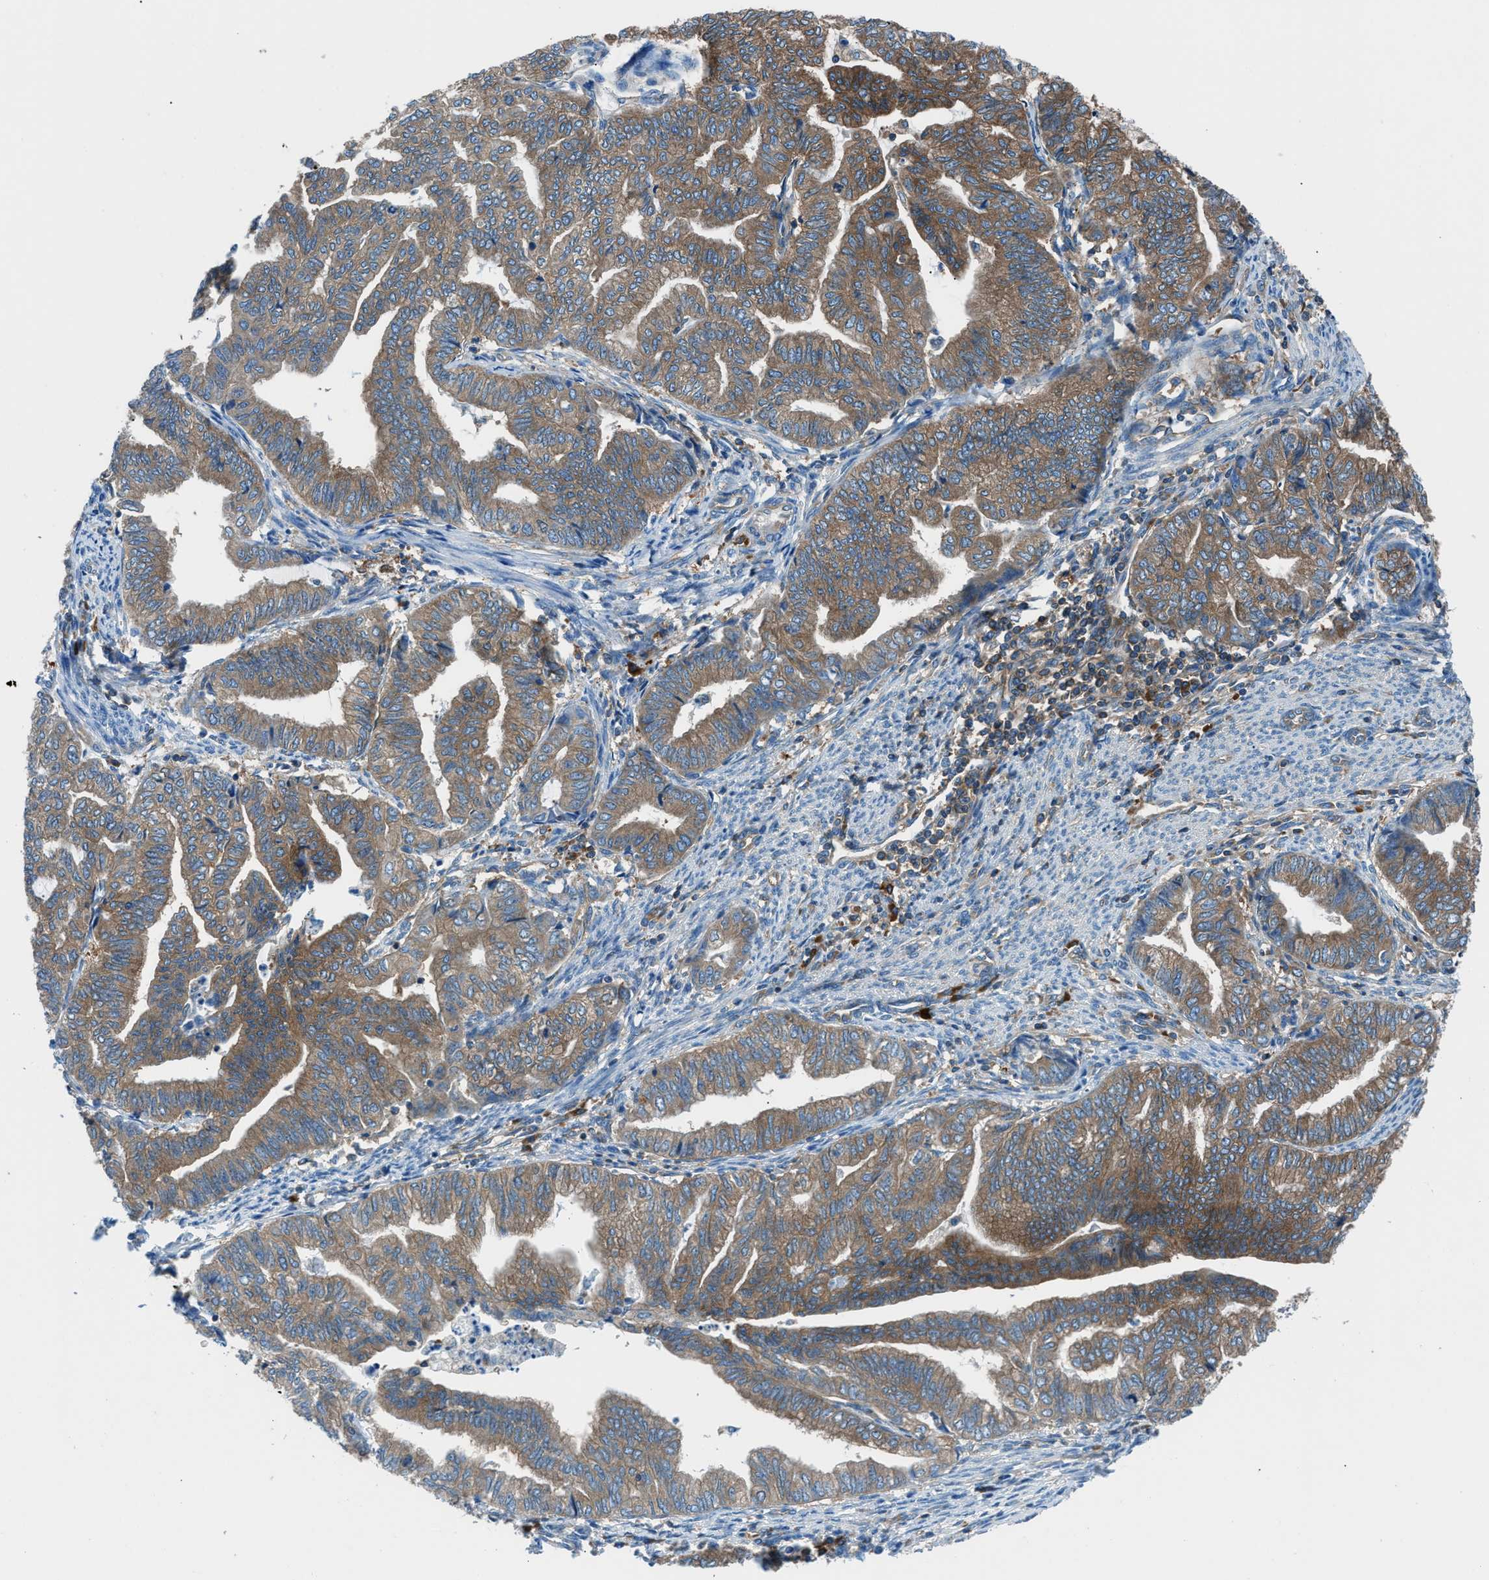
{"staining": {"intensity": "moderate", "quantity": ">75%", "location": "cytoplasmic/membranous"}, "tissue": "endometrial cancer", "cell_type": "Tumor cells", "image_type": "cancer", "snomed": [{"axis": "morphology", "description": "Adenocarcinoma, NOS"}, {"axis": "topography", "description": "Endometrium"}], "caption": "Adenocarcinoma (endometrial) tissue displays moderate cytoplasmic/membranous expression in about >75% of tumor cells The protein is shown in brown color, while the nuclei are stained blue.", "gene": "SARS1", "patient": {"sex": "female", "age": 79}}